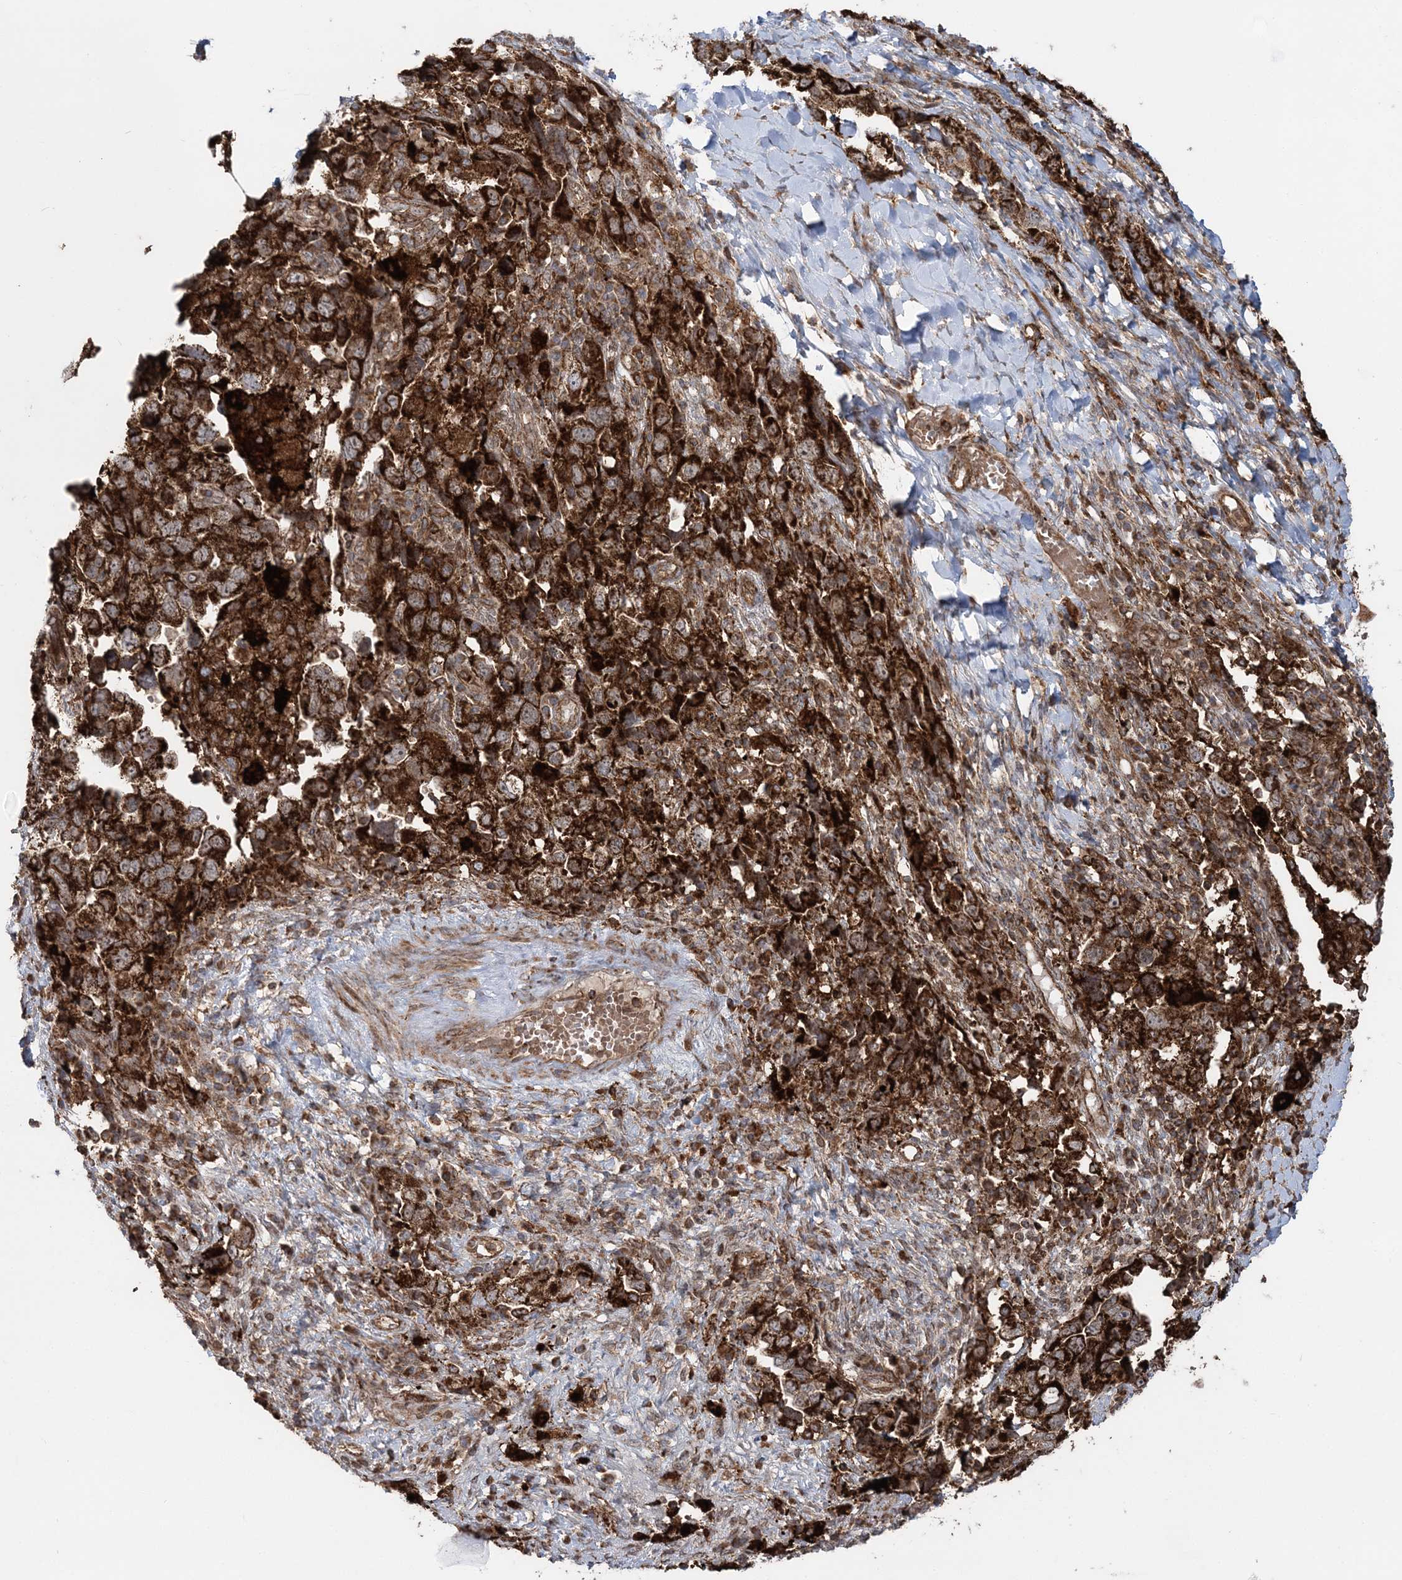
{"staining": {"intensity": "strong", "quantity": ">75%", "location": "cytoplasmic/membranous"}, "tissue": "ovarian cancer", "cell_type": "Tumor cells", "image_type": "cancer", "snomed": [{"axis": "morphology", "description": "Carcinoma, NOS"}, {"axis": "morphology", "description": "Cystadenocarcinoma, serous, NOS"}, {"axis": "topography", "description": "Ovary"}], "caption": "Ovarian cancer (serous cystadenocarcinoma) stained with a brown dye demonstrates strong cytoplasmic/membranous positive staining in approximately >75% of tumor cells.", "gene": "LRPPRC", "patient": {"sex": "female", "age": 69}}